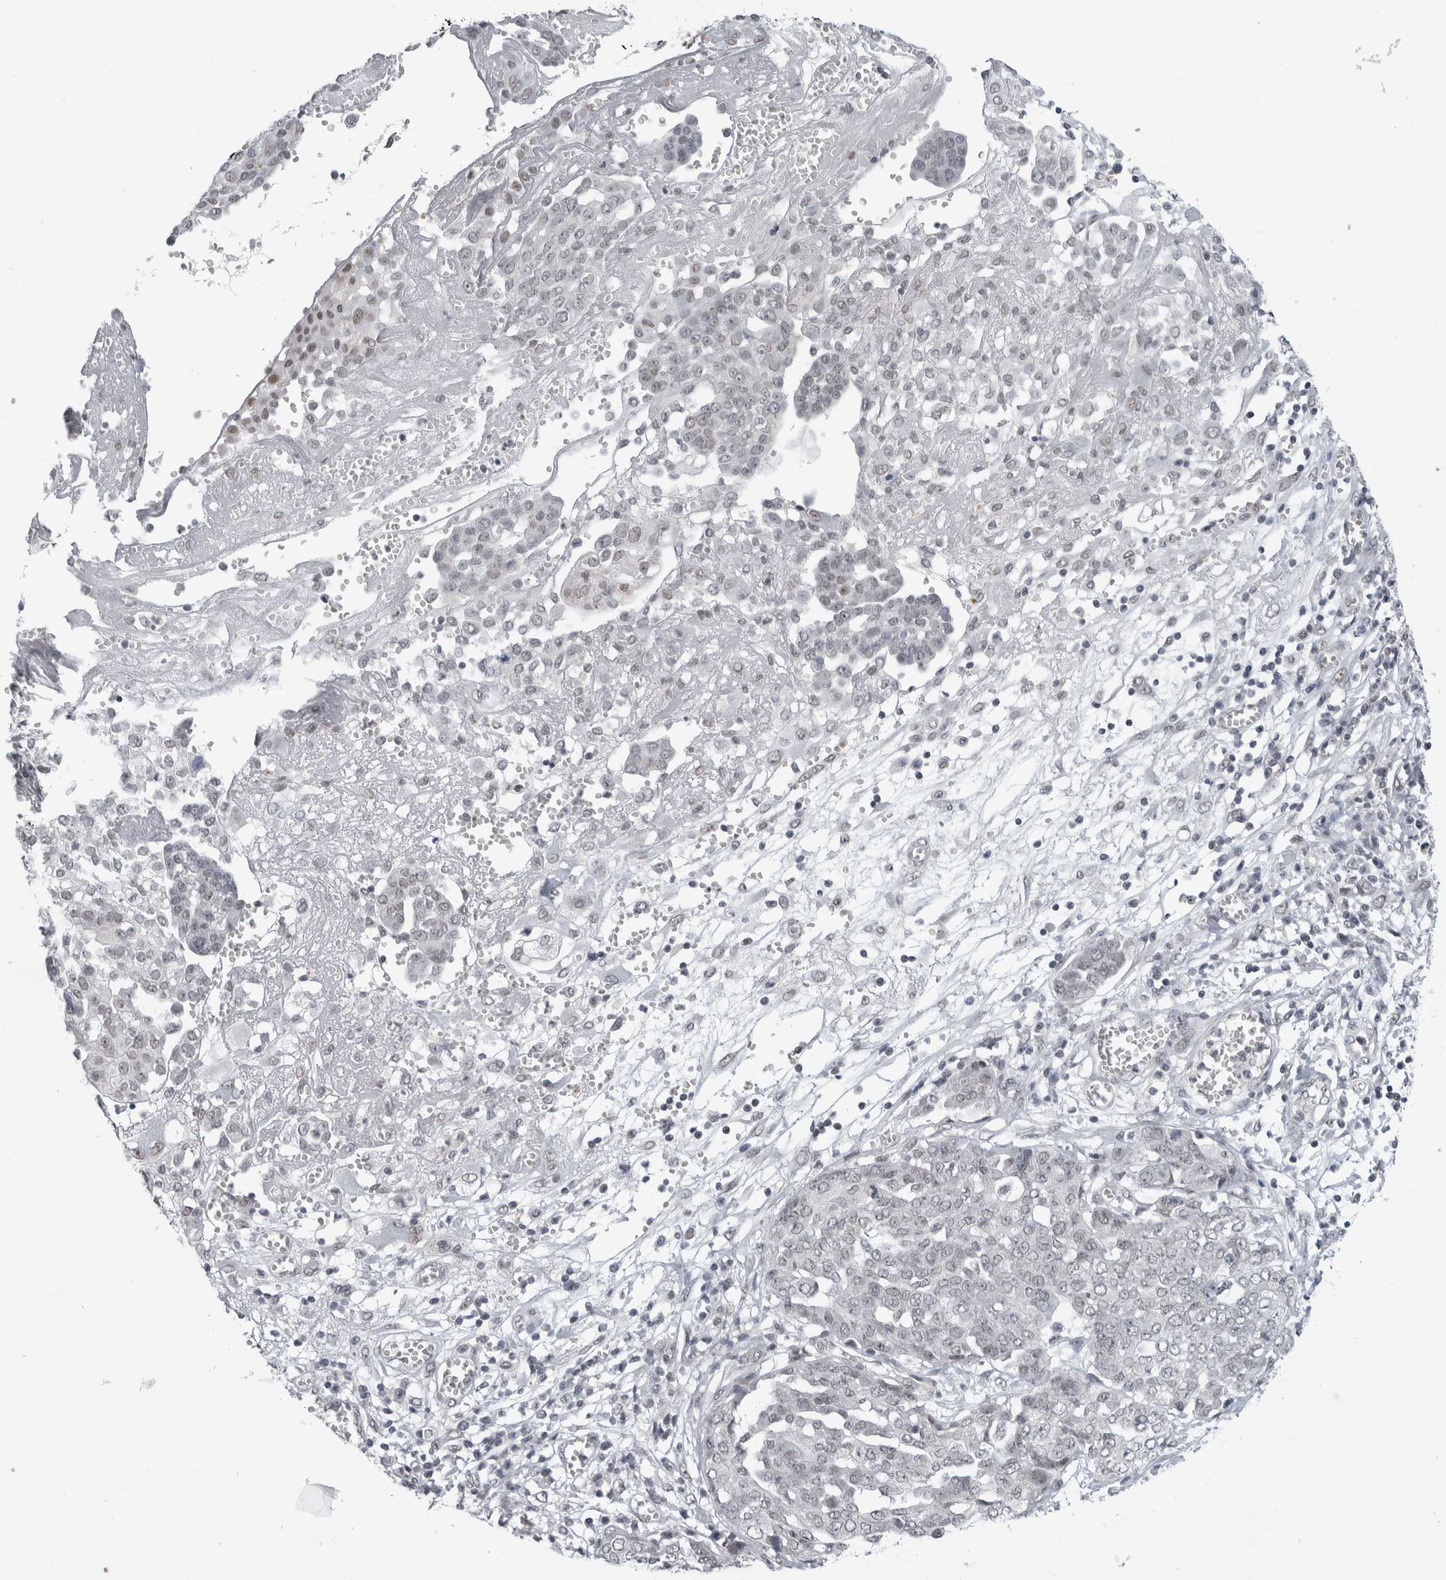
{"staining": {"intensity": "negative", "quantity": "none", "location": "none"}, "tissue": "ovarian cancer", "cell_type": "Tumor cells", "image_type": "cancer", "snomed": [{"axis": "morphology", "description": "Cystadenocarcinoma, serous, NOS"}, {"axis": "topography", "description": "Soft tissue"}, {"axis": "topography", "description": "Ovary"}], "caption": "This is an immunohistochemistry (IHC) micrograph of human ovarian cancer (serous cystadenocarcinoma). There is no staining in tumor cells.", "gene": "PSMB2", "patient": {"sex": "female", "age": 57}}